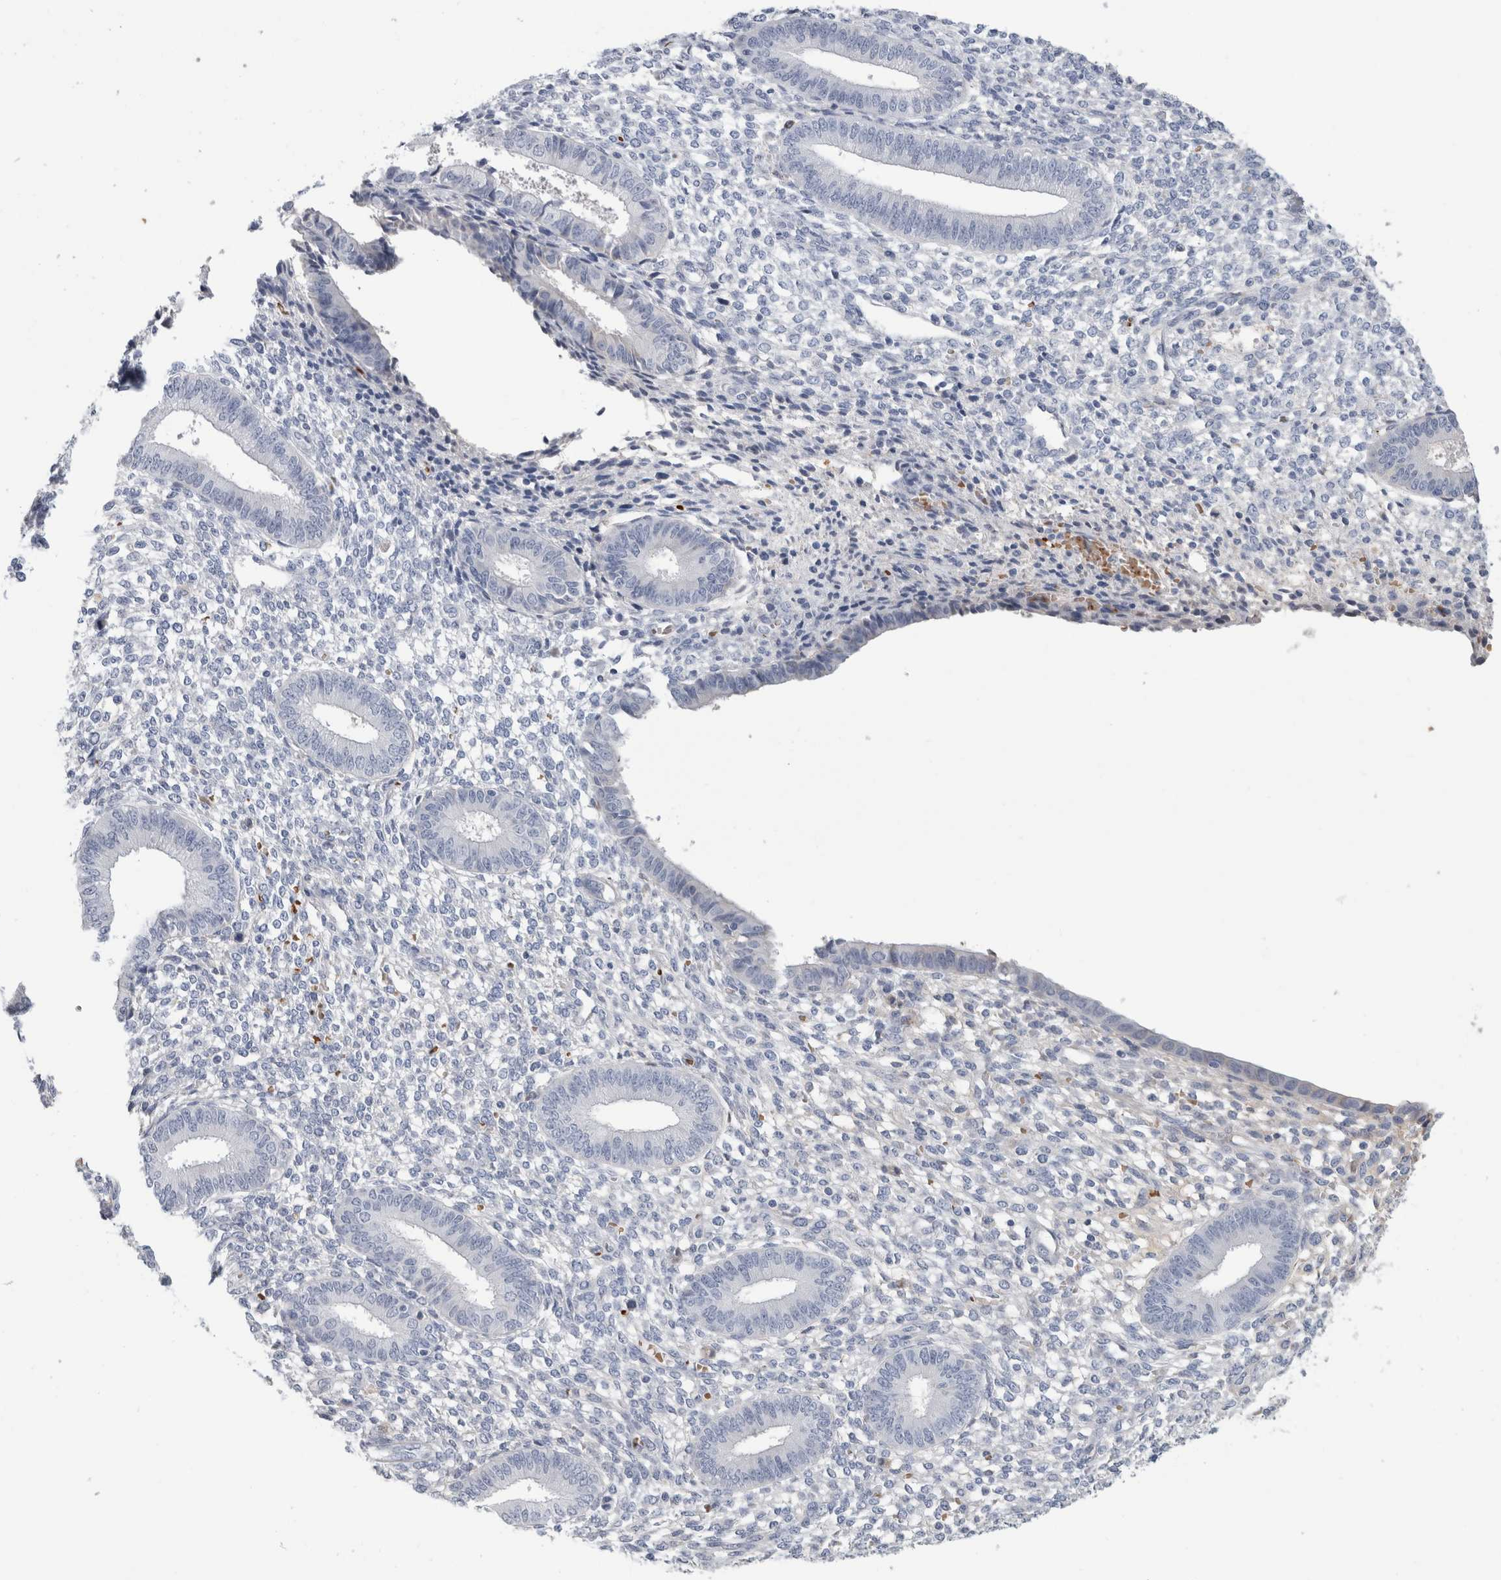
{"staining": {"intensity": "negative", "quantity": "none", "location": "none"}, "tissue": "endometrium", "cell_type": "Cells in endometrial stroma", "image_type": "normal", "snomed": [{"axis": "morphology", "description": "Normal tissue, NOS"}, {"axis": "topography", "description": "Endometrium"}], "caption": "Immunohistochemistry (IHC) histopathology image of benign human endometrium stained for a protein (brown), which displays no expression in cells in endometrial stroma. (DAB IHC, high magnification).", "gene": "CA1", "patient": {"sex": "female", "age": 46}}